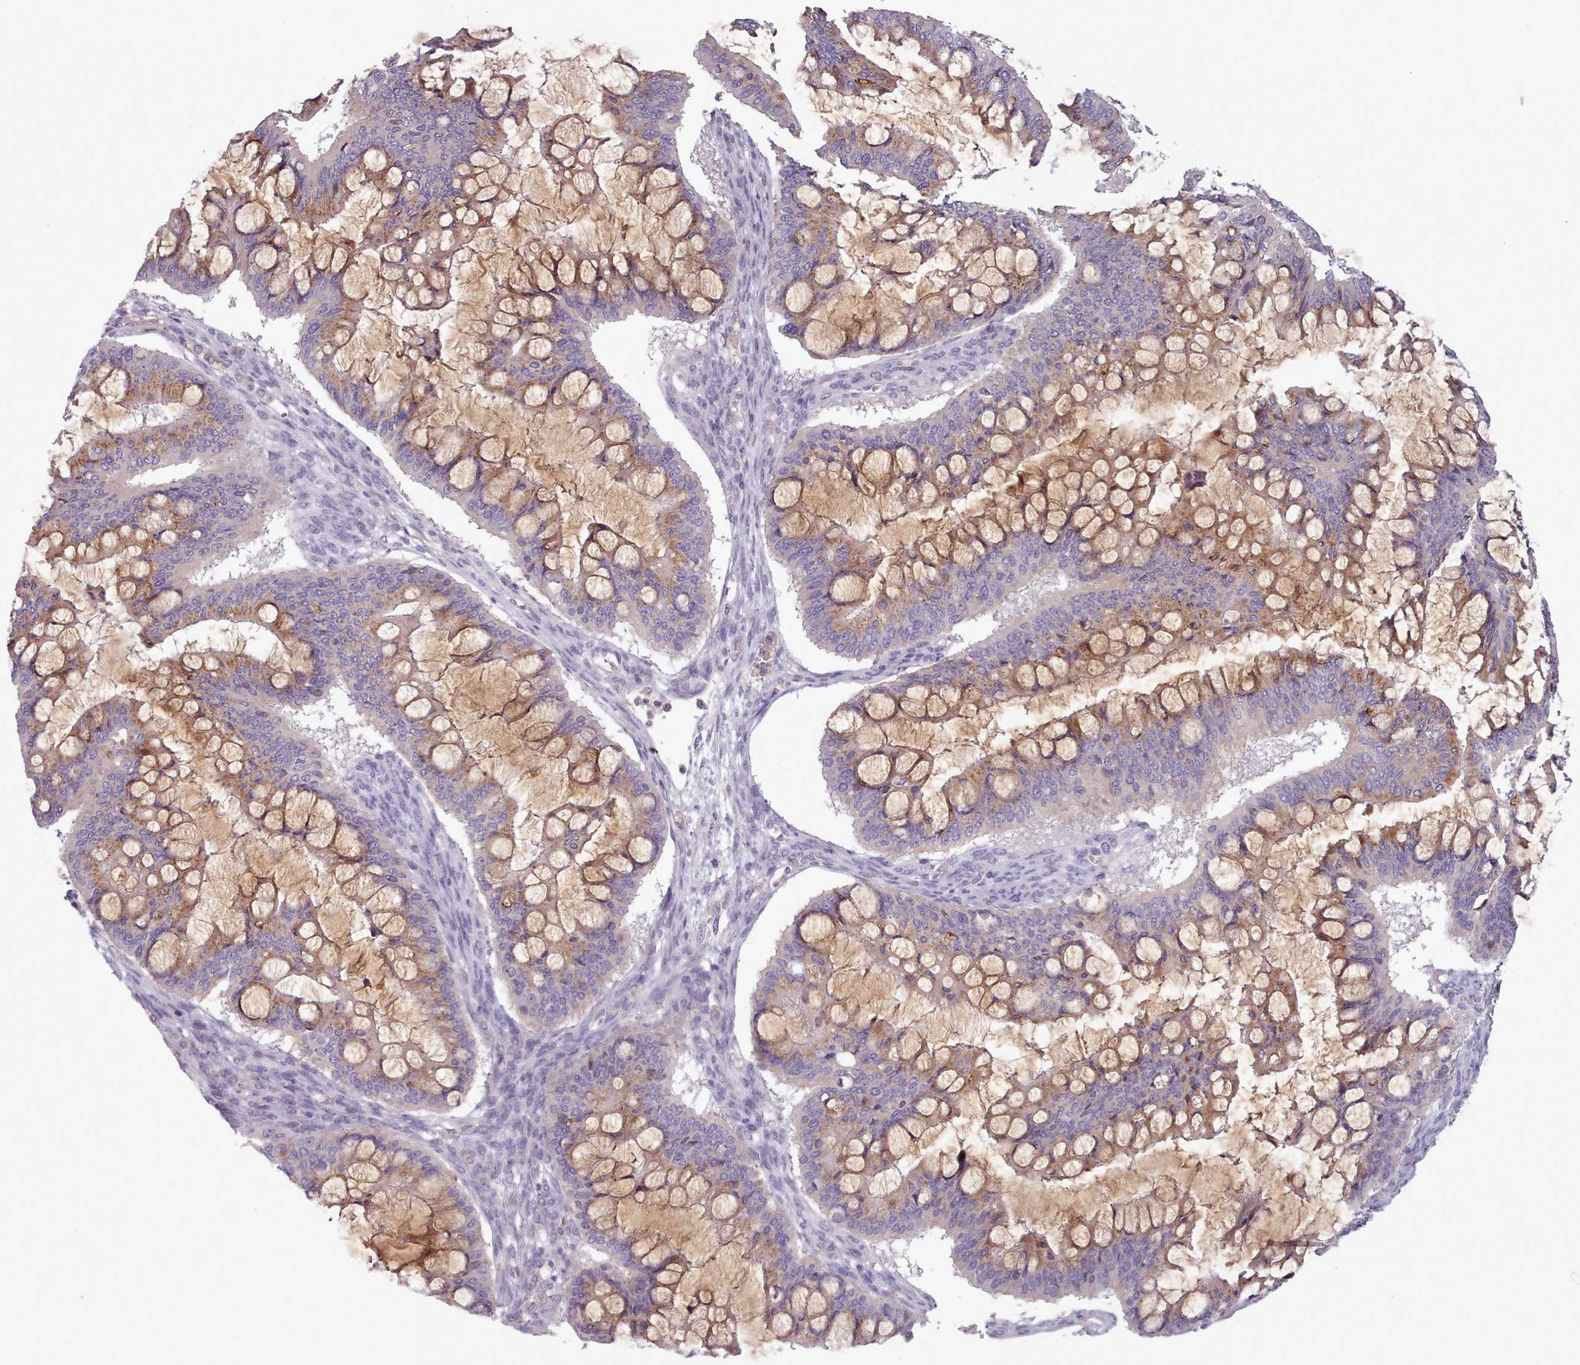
{"staining": {"intensity": "moderate", "quantity": "25%-75%", "location": "cytoplasmic/membranous"}, "tissue": "ovarian cancer", "cell_type": "Tumor cells", "image_type": "cancer", "snomed": [{"axis": "morphology", "description": "Cystadenocarcinoma, mucinous, NOS"}, {"axis": "topography", "description": "Ovary"}], "caption": "Ovarian cancer tissue reveals moderate cytoplasmic/membranous staining in about 25%-75% of tumor cells (DAB IHC, brown staining for protein, blue staining for nuclei).", "gene": "LAPTM5", "patient": {"sex": "female", "age": 73}}